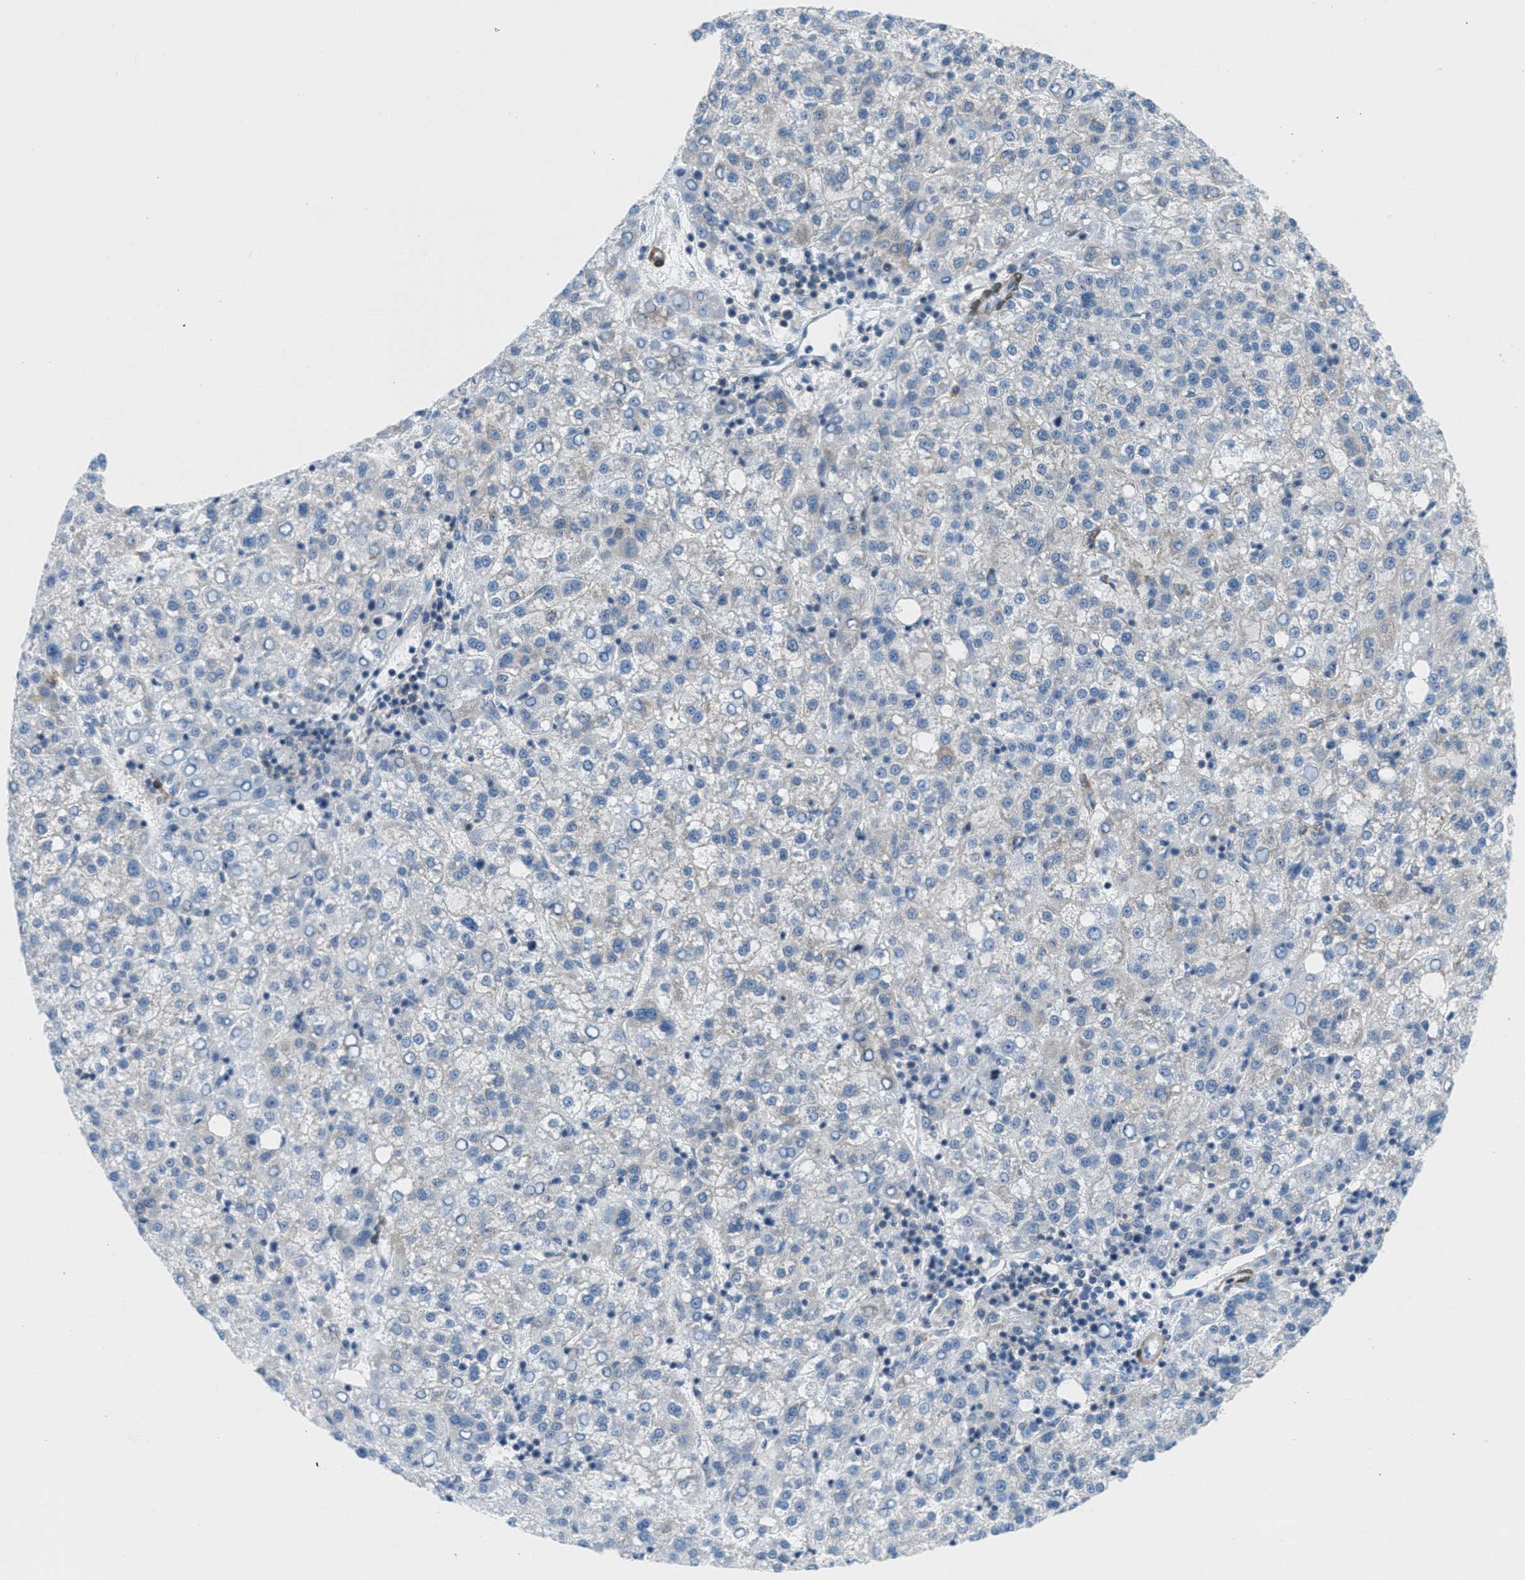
{"staining": {"intensity": "negative", "quantity": "none", "location": "none"}, "tissue": "liver cancer", "cell_type": "Tumor cells", "image_type": "cancer", "snomed": [{"axis": "morphology", "description": "Carcinoma, Hepatocellular, NOS"}, {"axis": "topography", "description": "Liver"}], "caption": "Tumor cells are negative for brown protein staining in liver cancer (hepatocellular carcinoma).", "gene": "MAPRE2", "patient": {"sex": "female", "age": 58}}